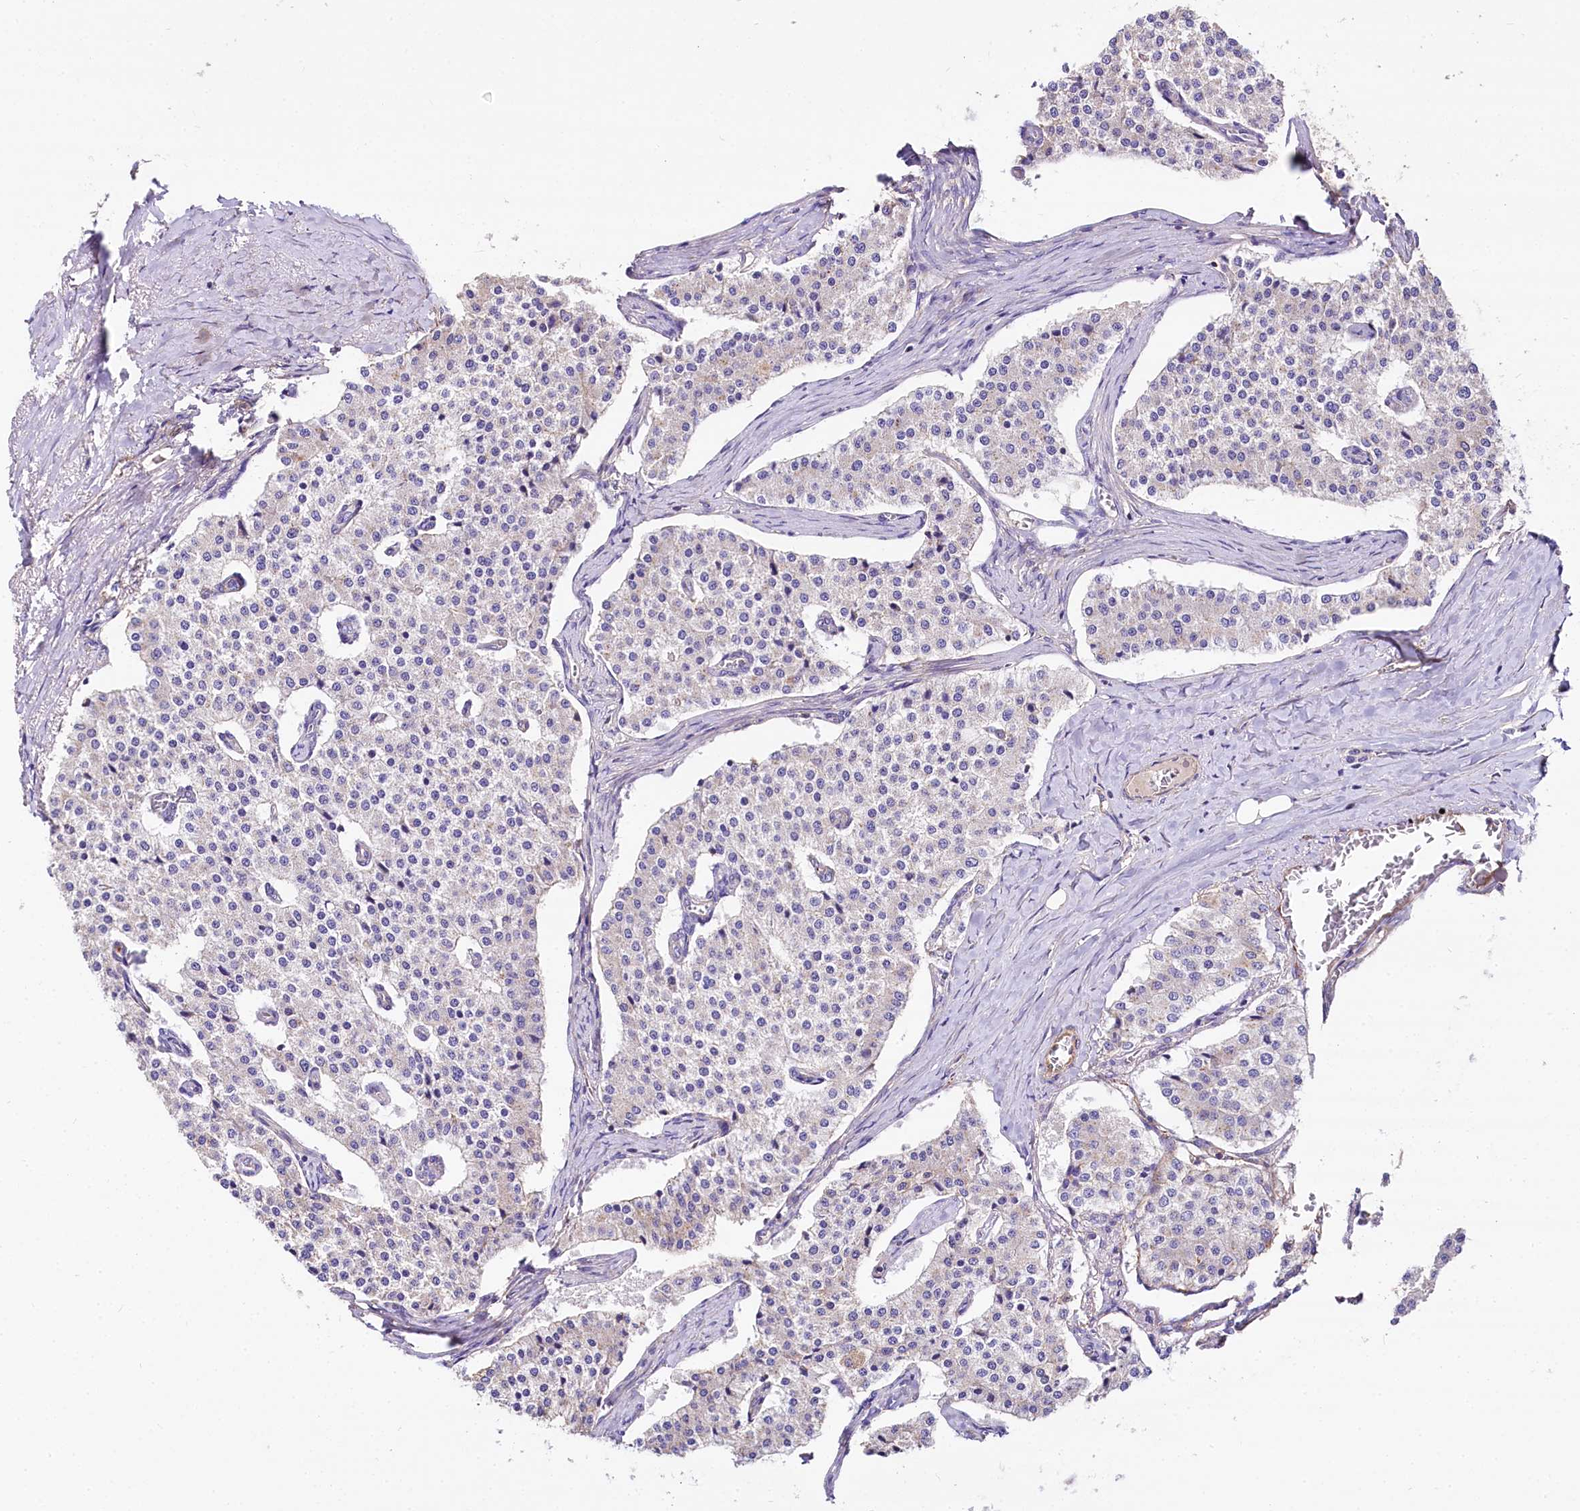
{"staining": {"intensity": "negative", "quantity": "none", "location": "none"}, "tissue": "carcinoid", "cell_type": "Tumor cells", "image_type": "cancer", "snomed": [{"axis": "morphology", "description": "Carcinoid, malignant, NOS"}, {"axis": "topography", "description": "Colon"}], "caption": "IHC image of carcinoid (malignant) stained for a protein (brown), which shows no positivity in tumor cells.", "gene": "FCHSD2", "patient": {"sex": "female", "age": 52}}